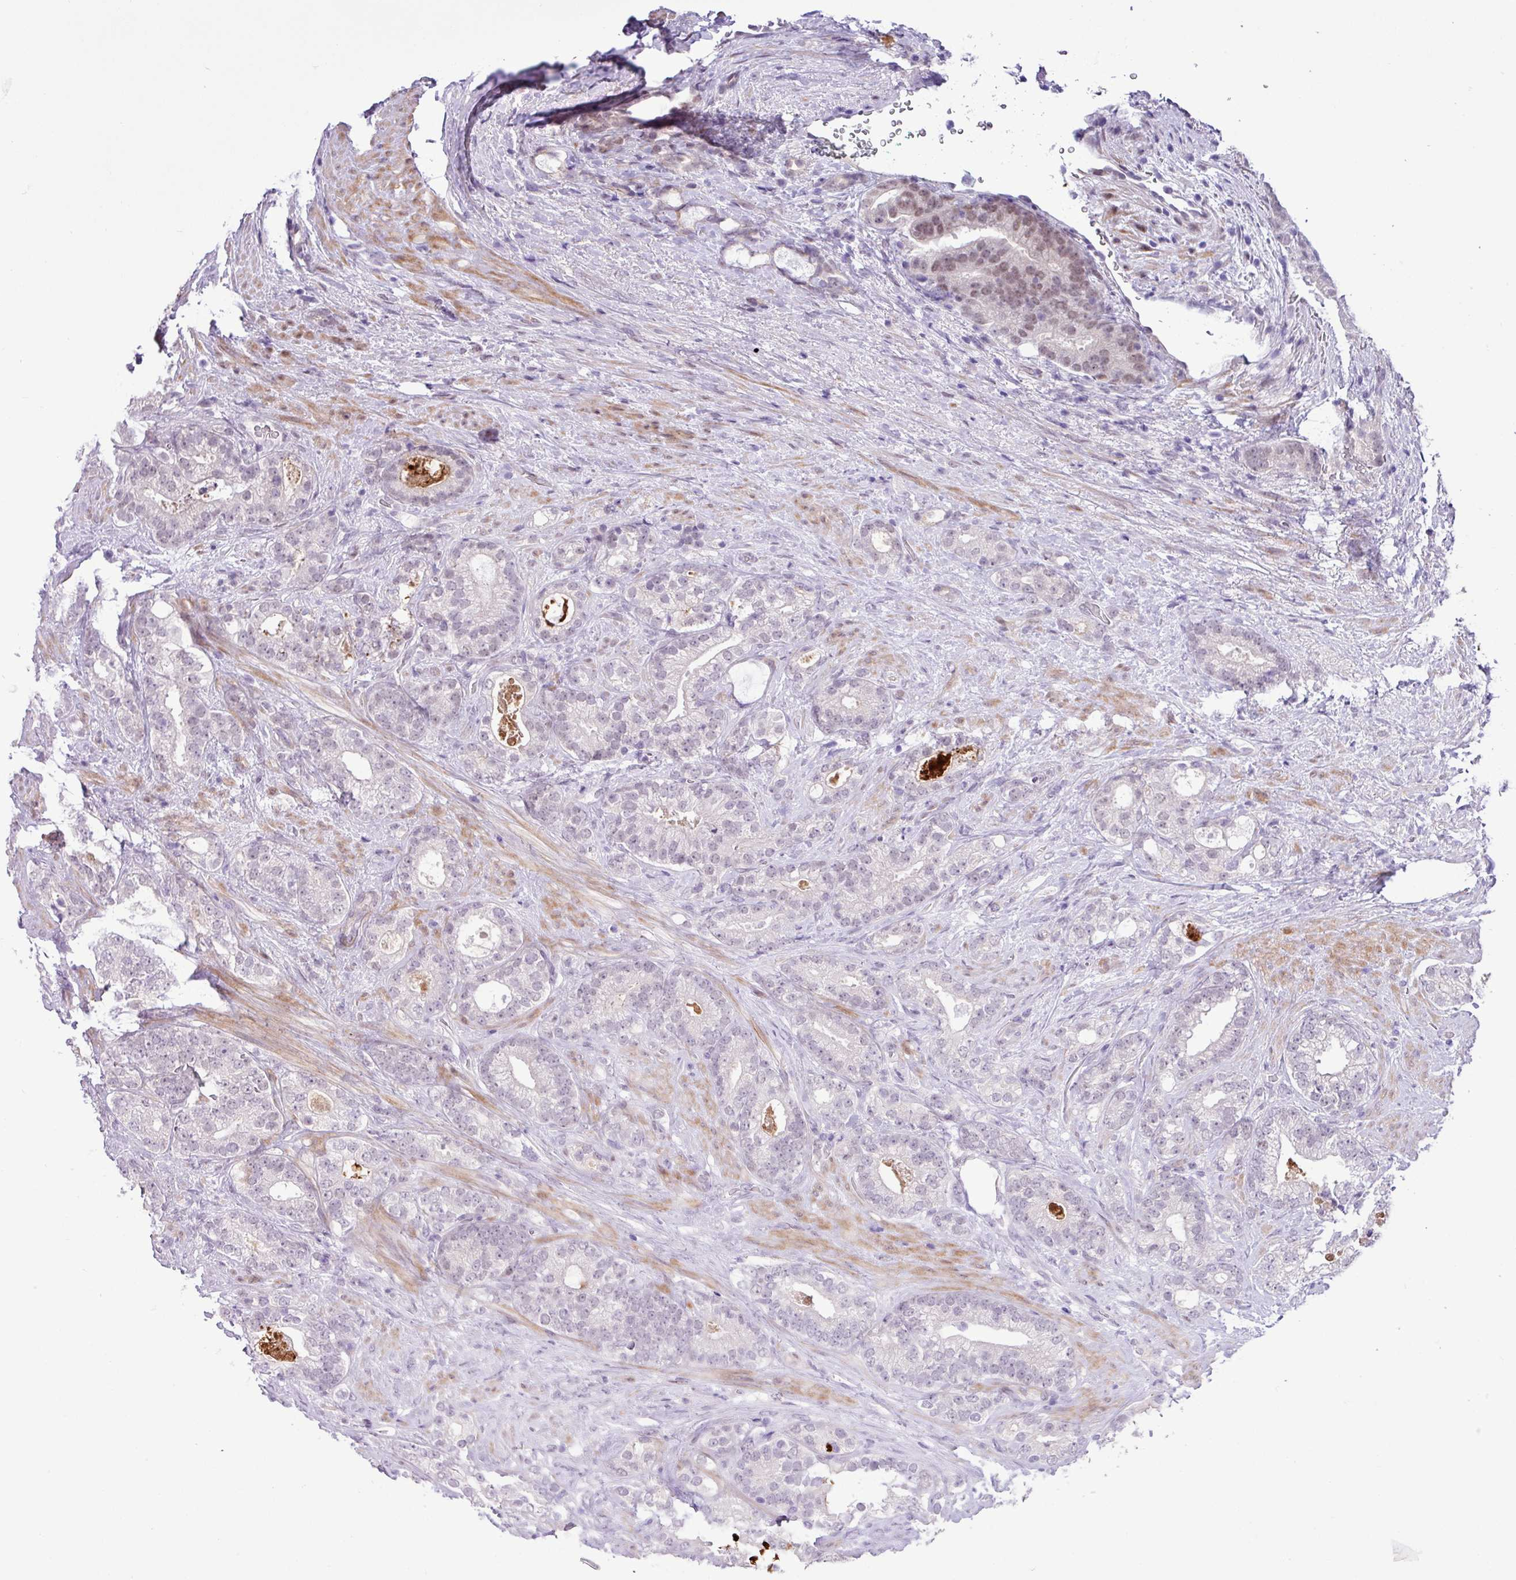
{"staining": {"intensity": "weak", "quantity": "<25%", "location": "nuclear"}, "tissue": "prostate cancer", "cell_type": "Tumor cells", "image_type": "cancer", "snomed": [{"axis": "morphology", "description": "Adenocarcinoma, High grade"}, {"axis": "topography", "description": "Prostate and seminal vesicle, NOS"}], "caption": "Prostate cancer (high-grade adenocarcinoma) stained for a protein using immunohistochemistry exhibits no staining tumor cells.", "gene": "YLPM1", "patient": {"sex": "male", "age": 67}}